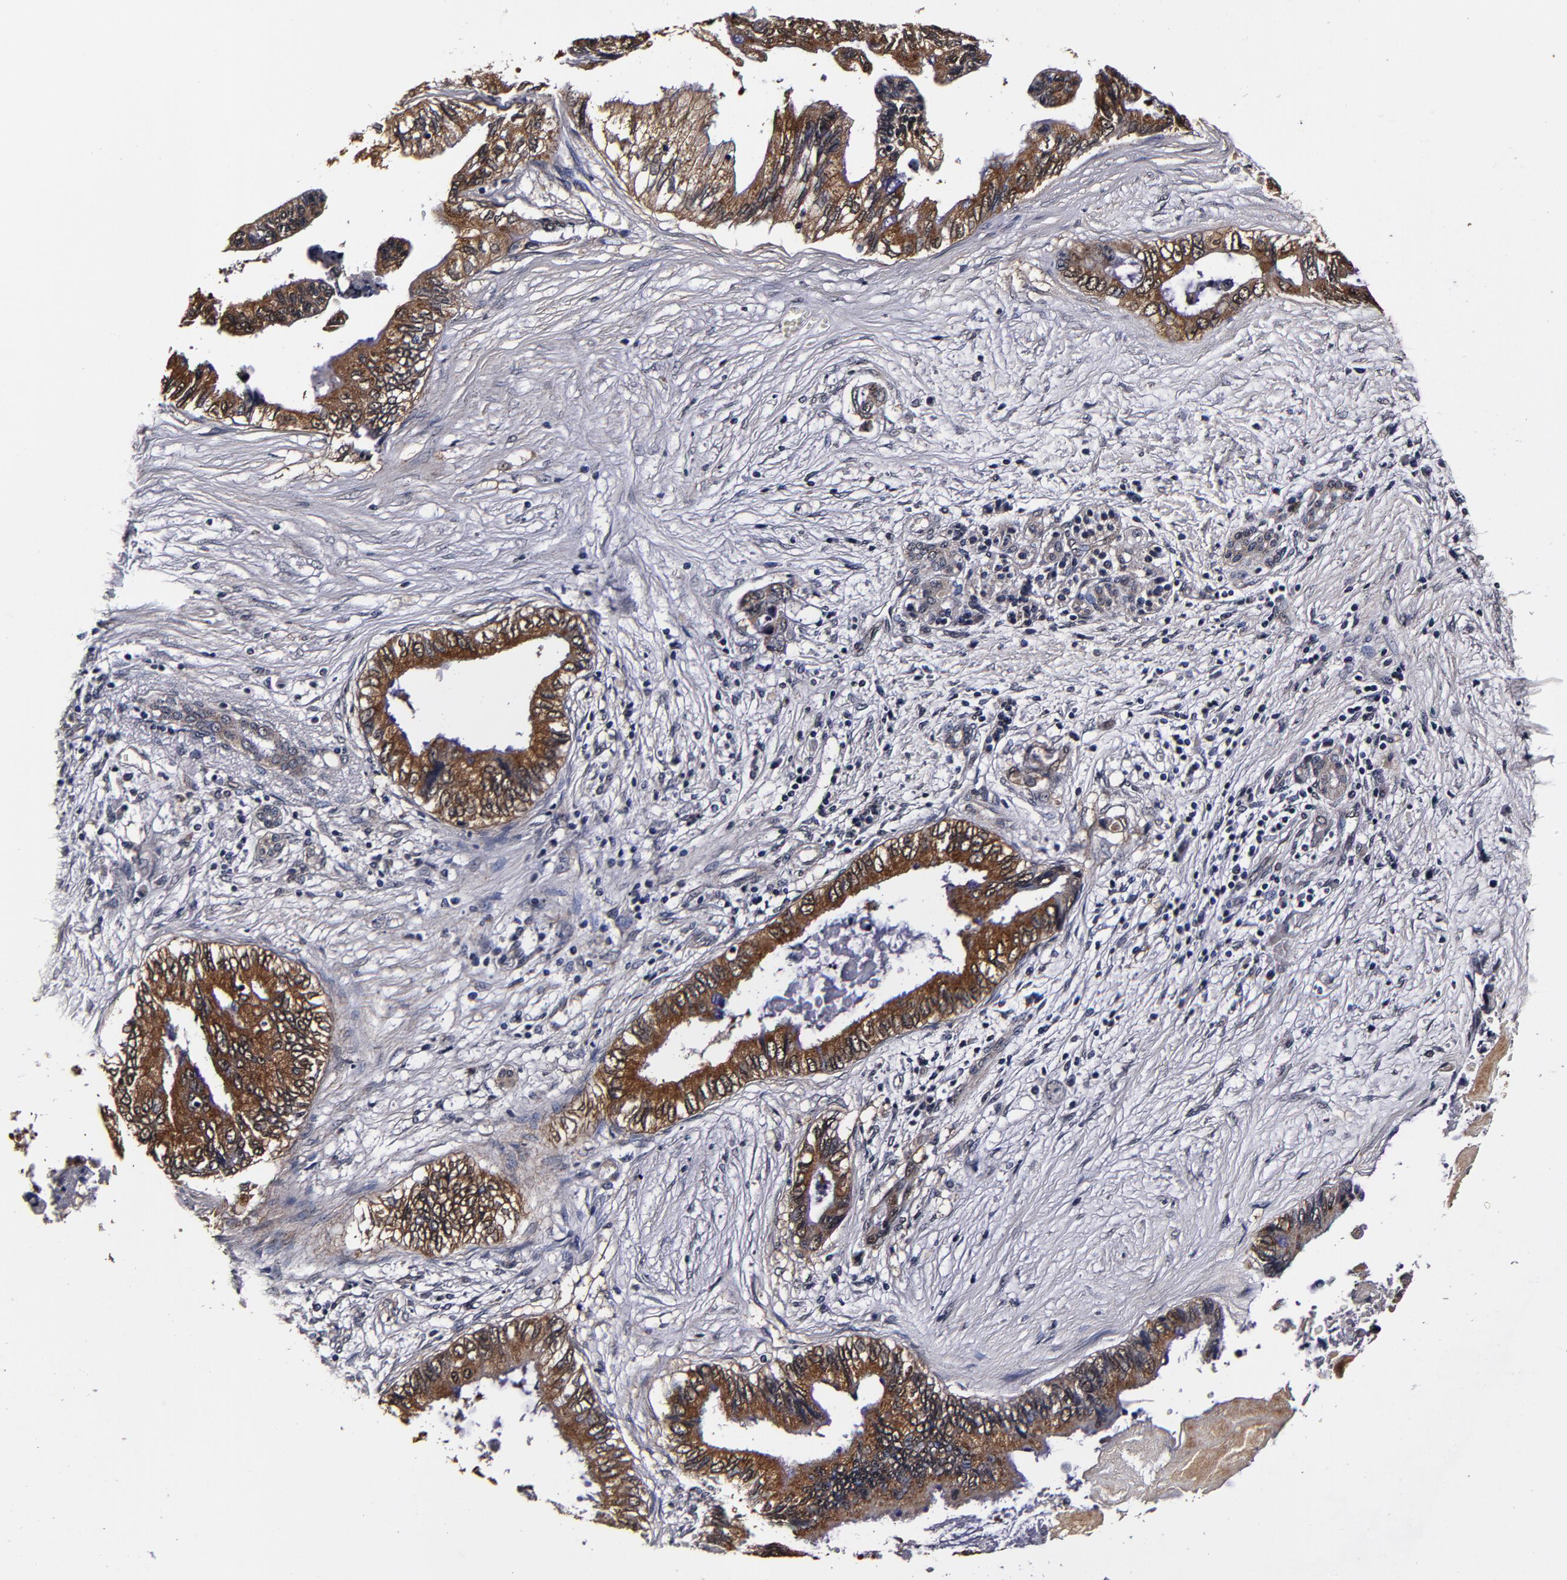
{"staining": {"intensity": "strong", "quantity": ">75%", "location": "cytoplasmic/membranous"}, "tissue": "pancreatic cancer", "cell_type": "Tumor cells", "image_type": "cancer", "snomed": [{"axis": "morphology", "description": "Adenocarcinoma, NOS"}, {"axis": "topography", "description": "Pancreas"}], "caption": "IHC of human pancreatic adenocarcinoma shows high levels of strong cytoplasmic/membranous positivity in about >75% of tumor cells.", "gene": "MMP15", "patient": {"sex": "female", "age": 66}}